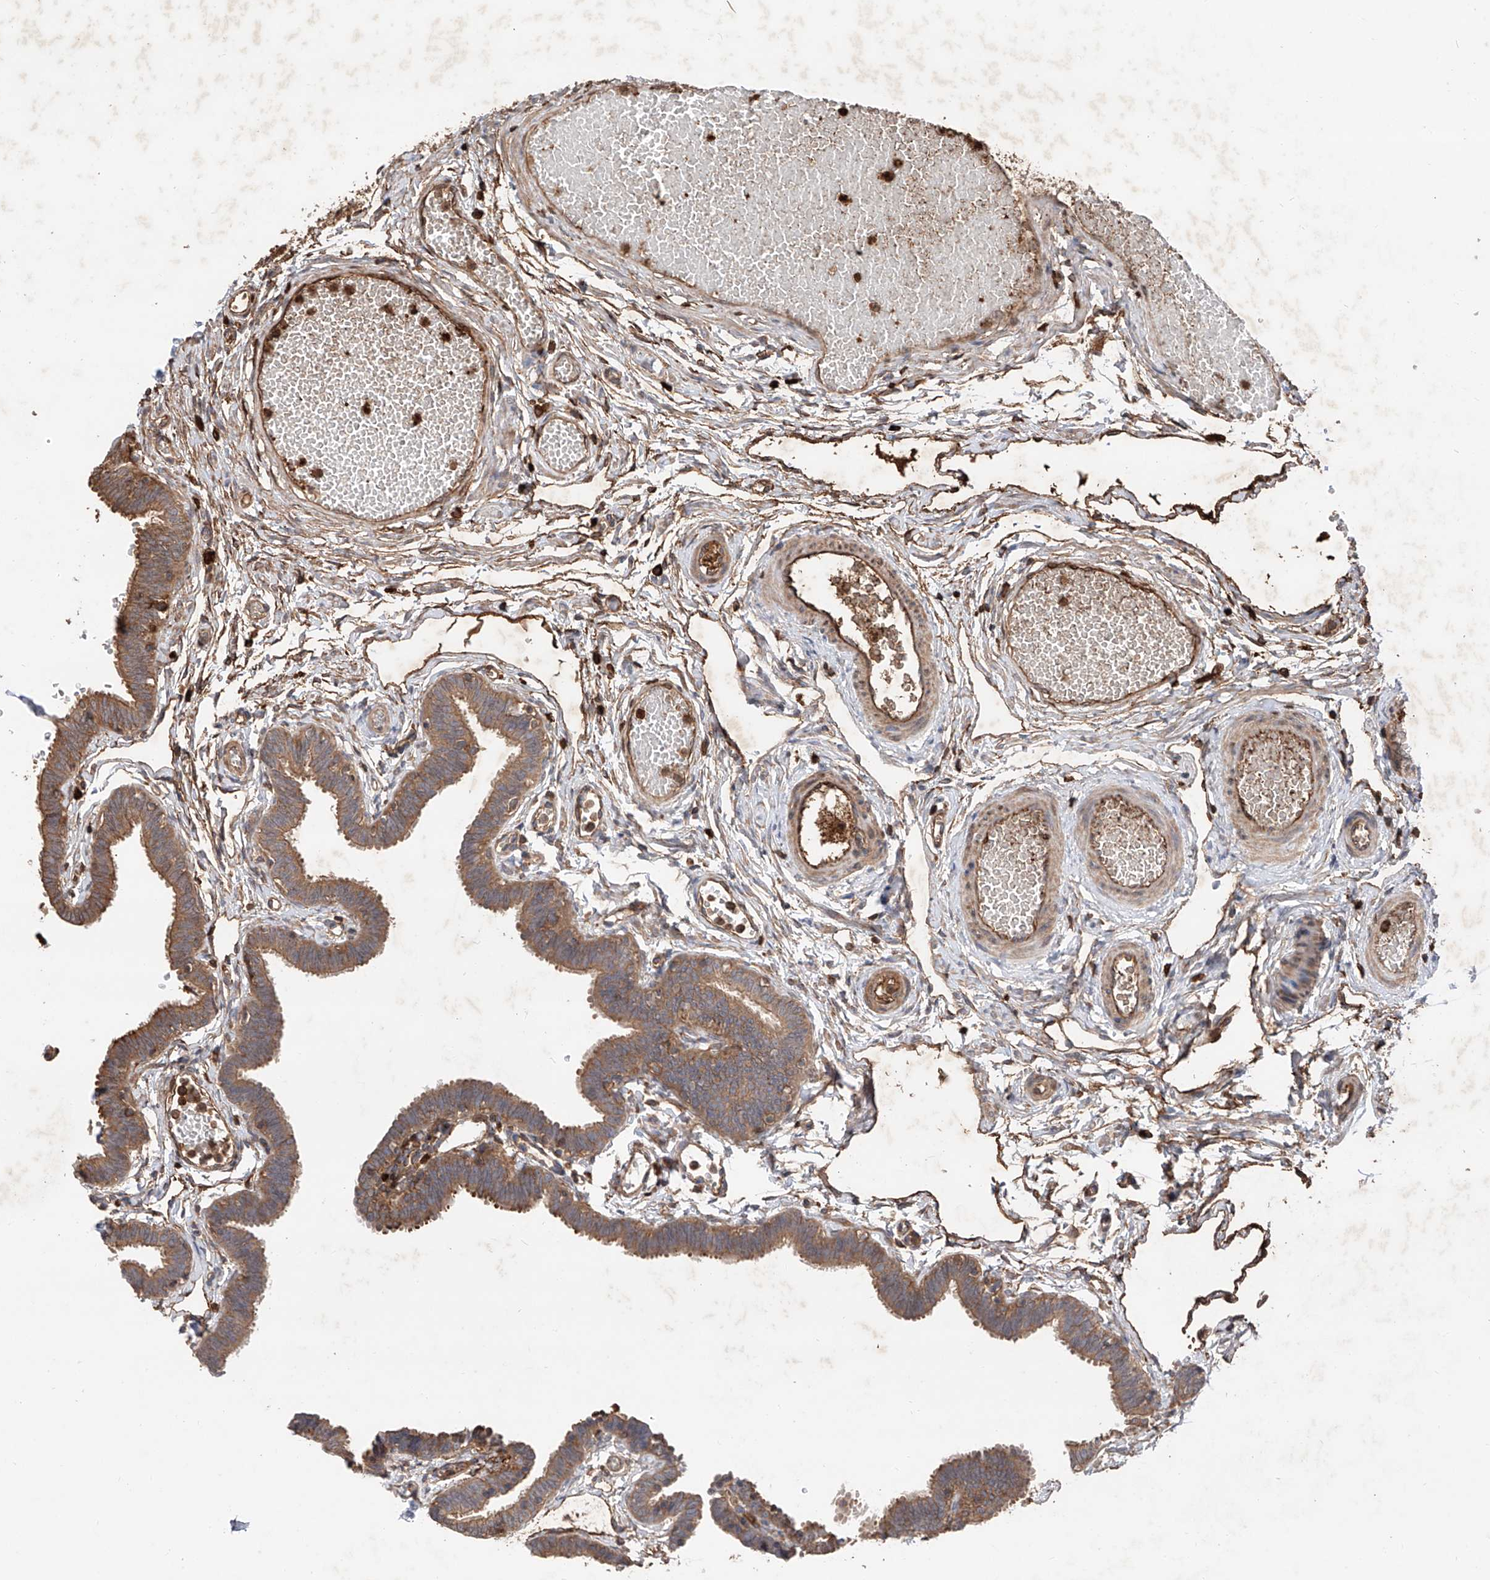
{"staining": {"intensity": "moderate", "quantity": "25%-75%", "location": "cytoplasmic/membranous"}, "tissue": "fallopian tube", "cell_type": "Glandular cells", "image_type": "normal", "snomed": [{"axis": "morphology", "description": "Normal tissue, NOS"}, {"axis": "topography", "description": "Fallopian tube"}, {"axis": "topography", "description": "Ovary"}], "caption": "Protein expression by immunohistochemistry (IHC) reveals moderate cytoplasmic/membranous expression in approximately 25%-75% of glandular cells in normal fallopian tube. (DAB (3,3'-diaminobenzidine) = brown stain, brightfield microscopy at high magnification).", "gene": "EDN1", "patient": {"sex": "female", "age": 23}}